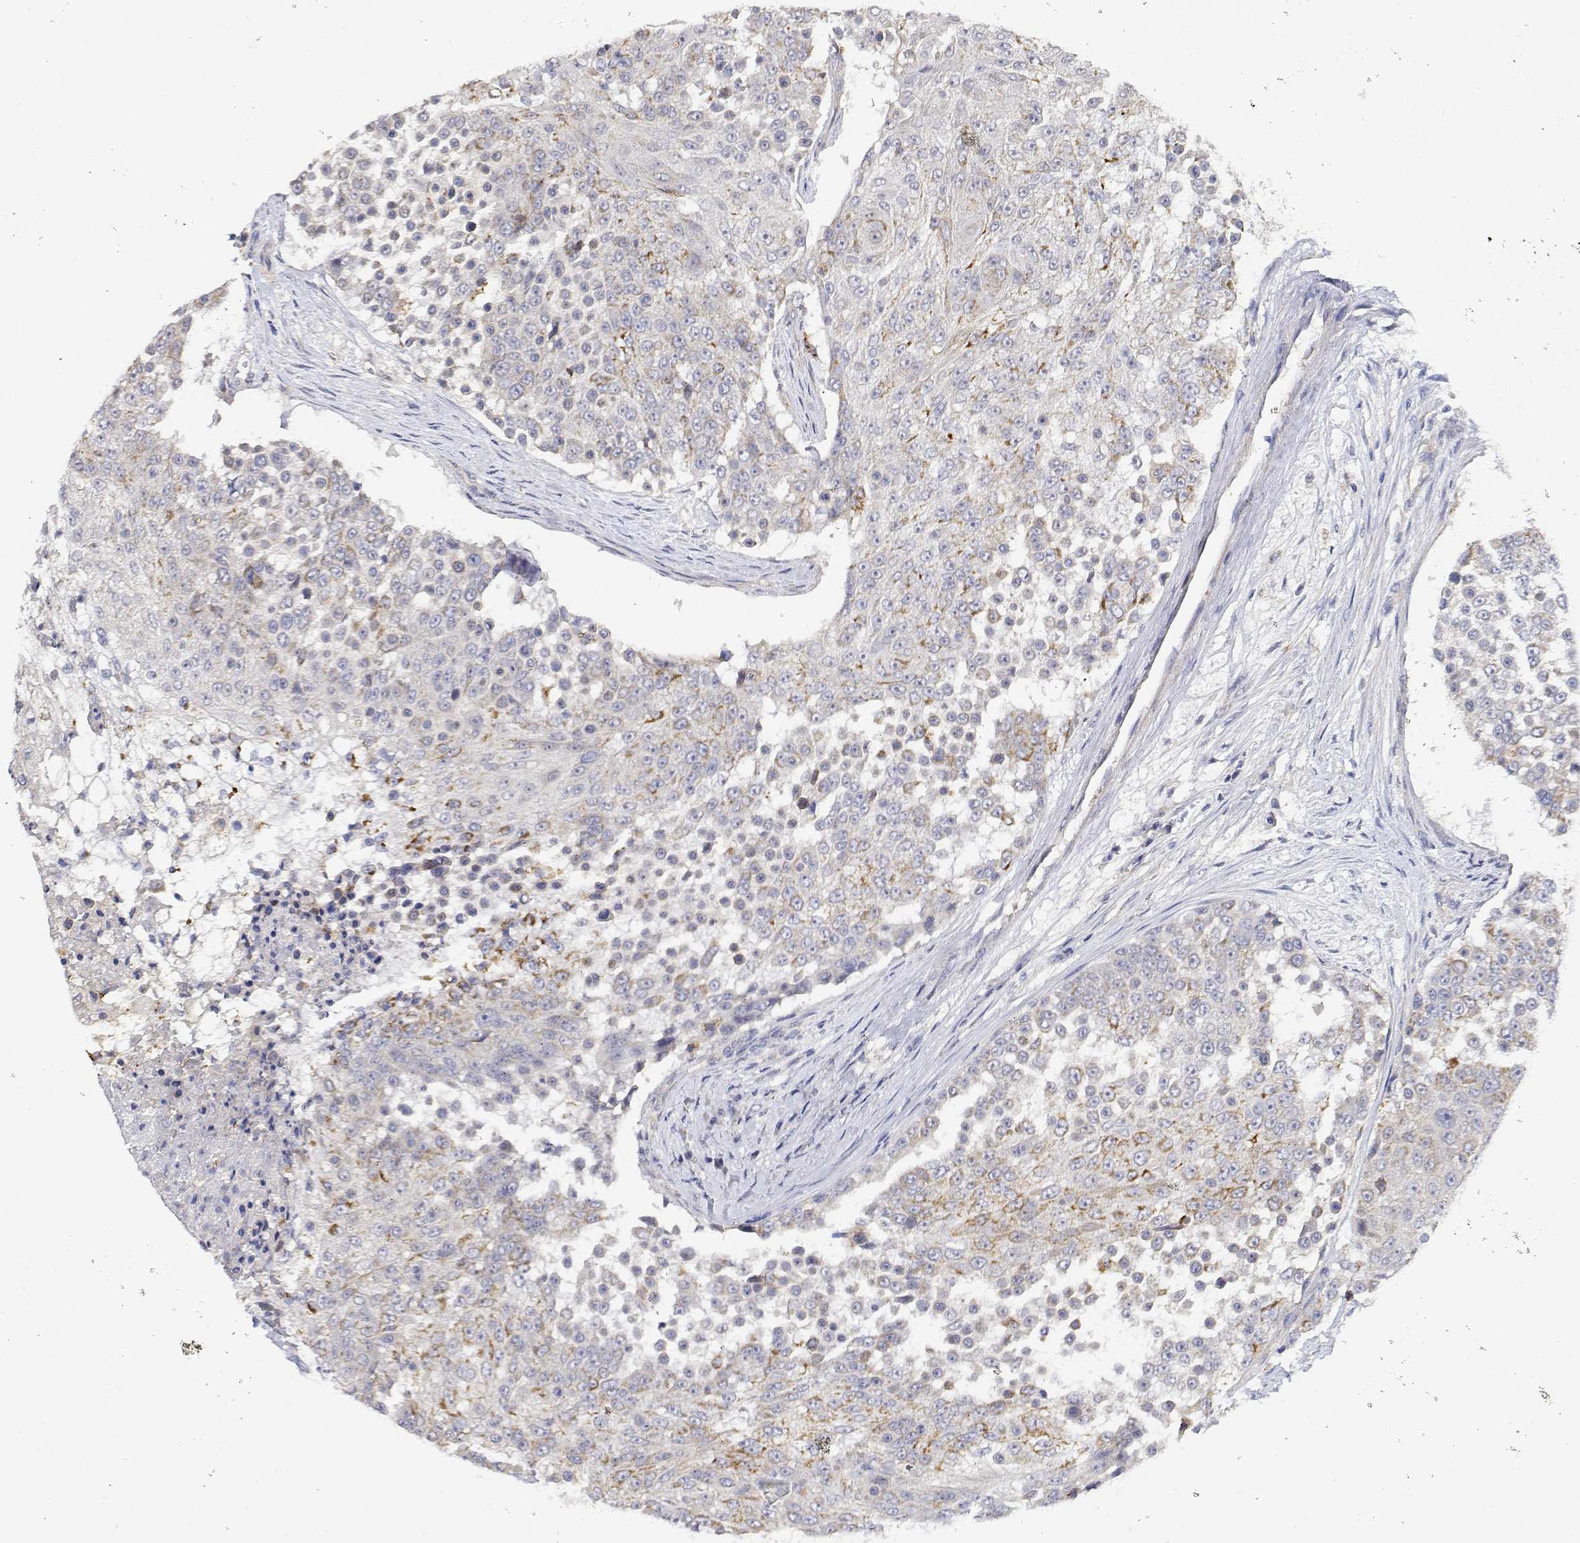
{"staining": {"intensity": "weak", "quantity": "<25%", "location": "cytoplasmic/membranous"}, "tissue": "urothelial cancer", "cell_type": "Tumor cells", "image_type": "cancer", "snomed": [{"axis": "morphology", "description": "Urothelial carcinoma, High grade"}, {"axis": "topography", "description": "Urinary bladder"}], "caption": "Tumor cells show no significant expression in urothelial cancer.", "gene": "LONRF3", "patient": {"sex": "female", "age": 63}}